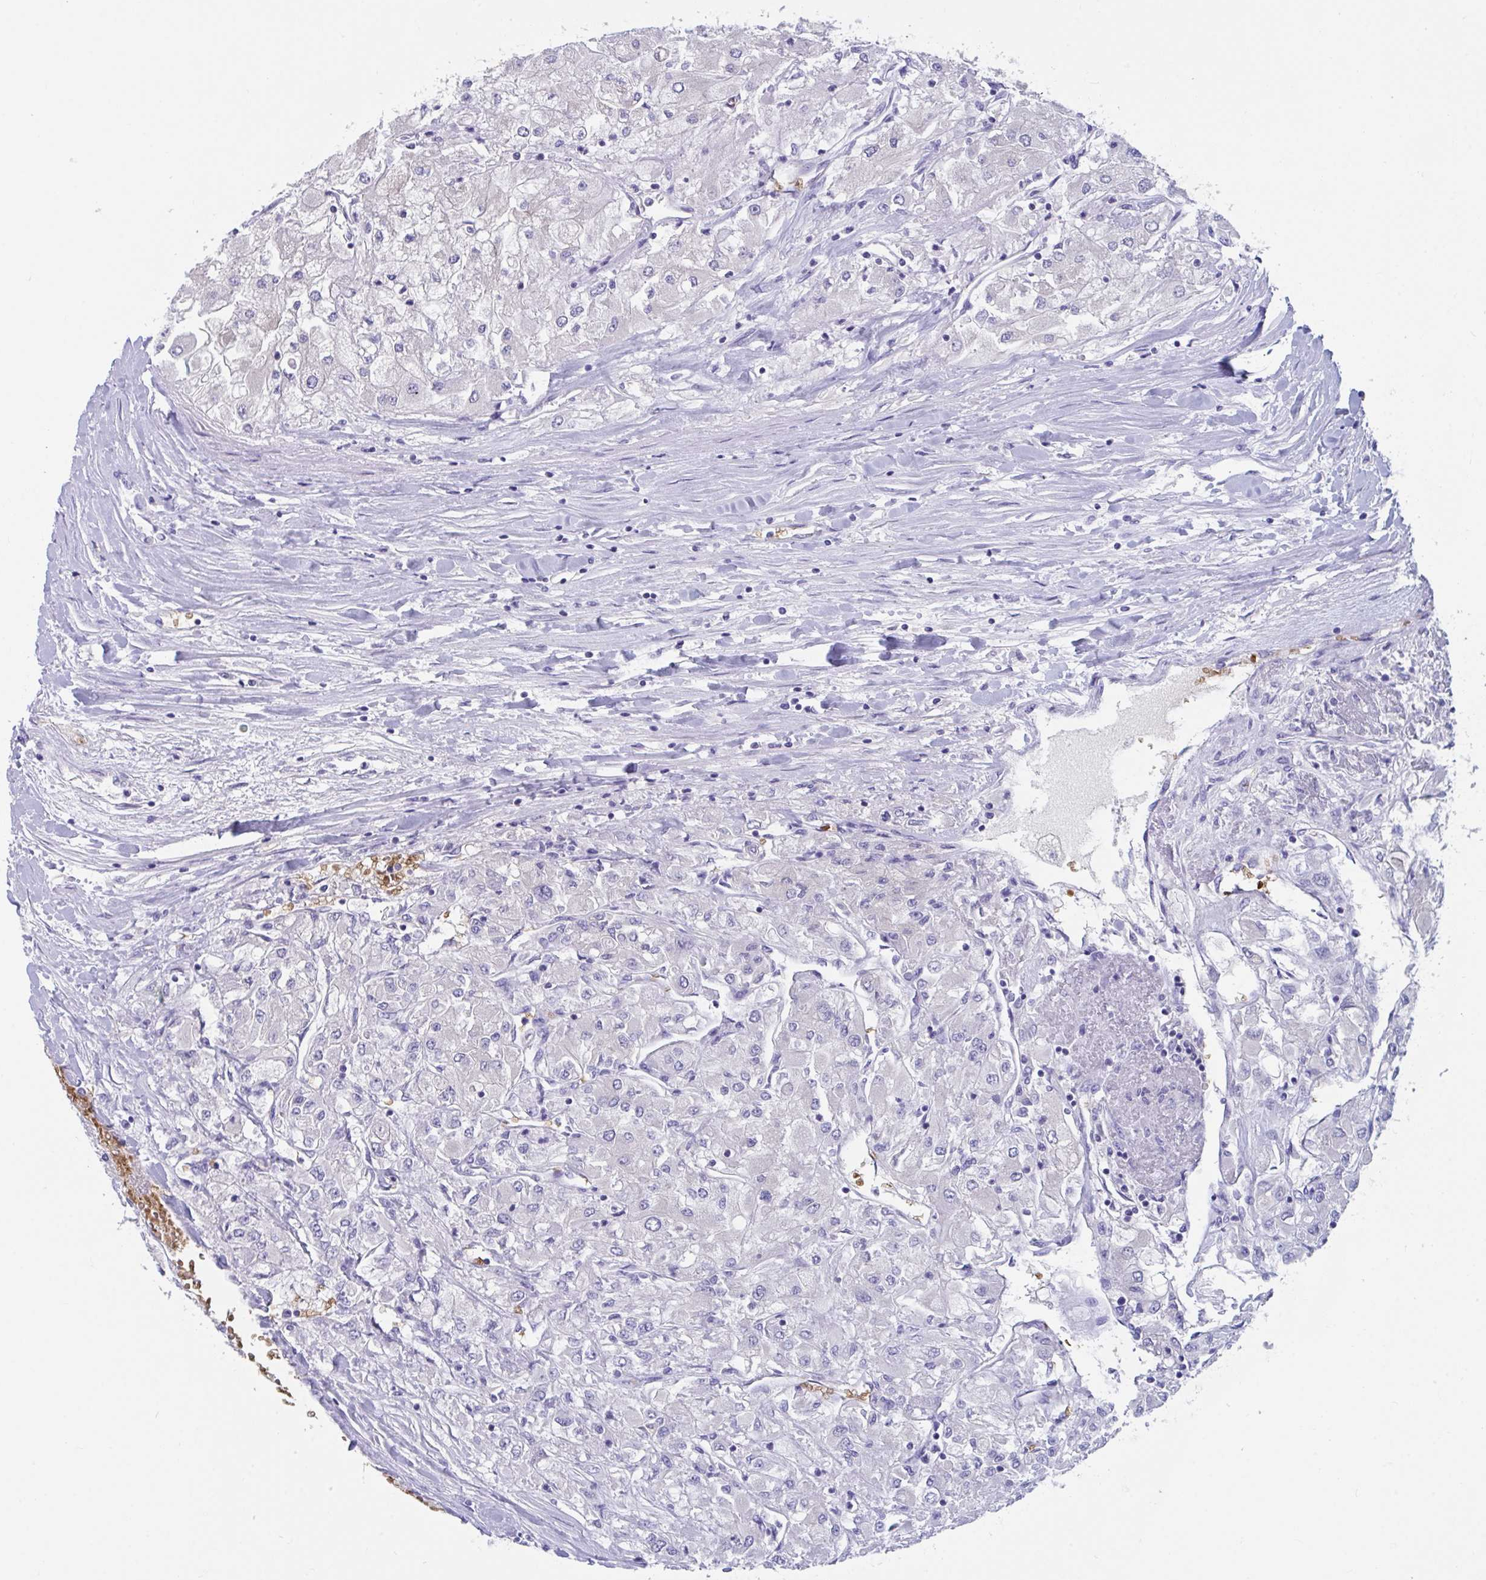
{"staining": {"intensity": "negative", "quantity": "none", "location": "none"}, "tissue": "renal cancer", "cell_type": "Tumor cells", "image_type": "cancer", "snomed": [{"axis": "morphology", "description": "Adenocarcinoma, NOS"}, {"axis": "topography", "description": "Kidney"}], "caption": "An image of renal cancer stained for a protein demonstrates no brown staining in tumor cells. (DAB immunohistochemistry, high magnification).", "gene": "TTC30B", "patient": {"sex": "male", "age": 80}}